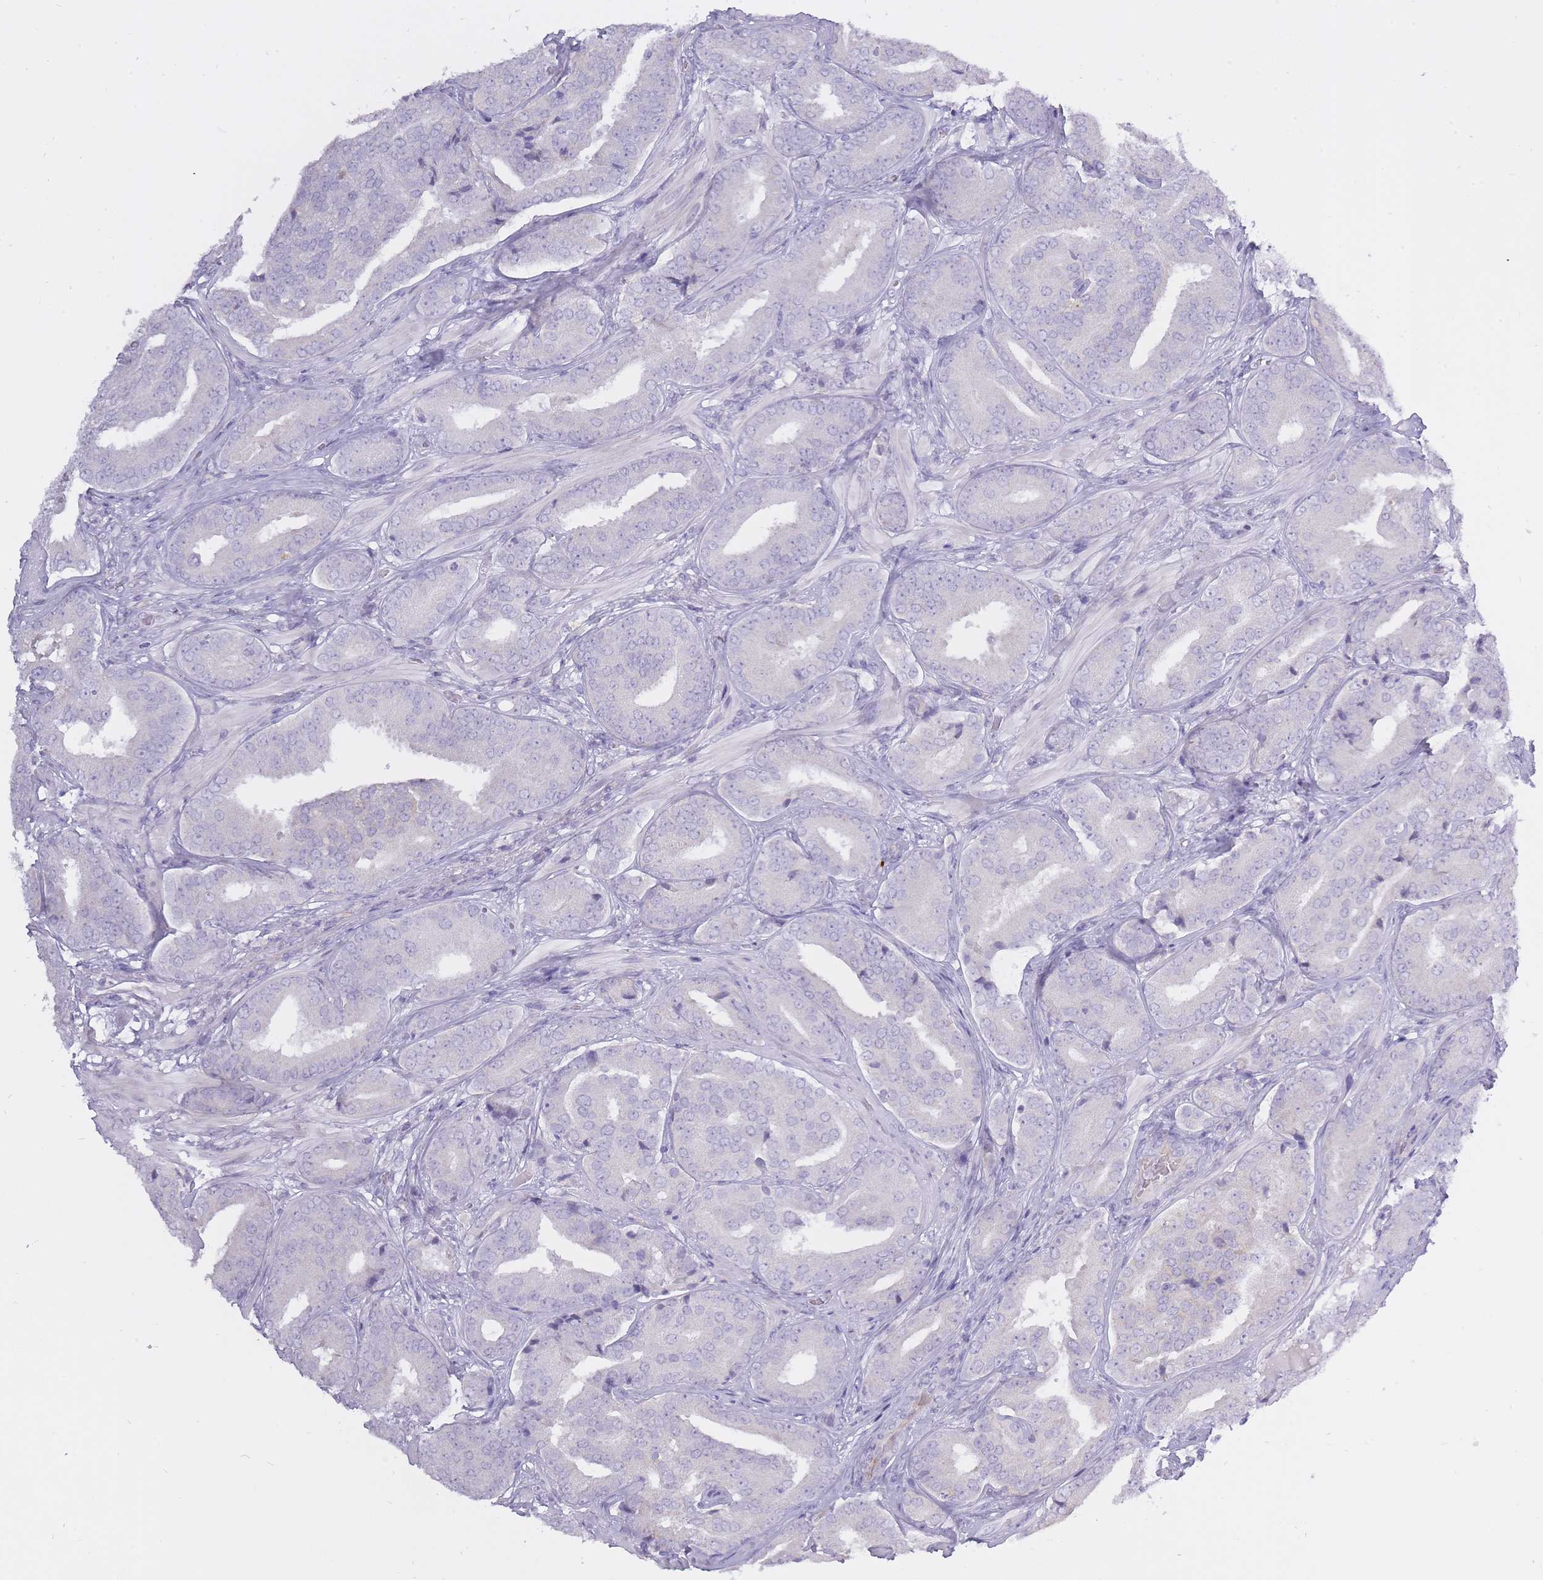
{"staining": {"intensity": "negative", "quantity": "none", "location": "none"}, "tissue": "prostate cancer", "cell_type": "Tumor cells", "image_type": "cancer", "snomed": [{"axis": "morphology", "description": "Adenocarcinoma, High grade"}, {"axis": "topography", "description": "Prostate"}], "caption": "This is an immunohistochemistry (IHC) photomicrograph of prostate cancer. There is no expression in tumor cells.", "gene": "BDKRB2", "patient": {"sex": "male", "age": 63}}